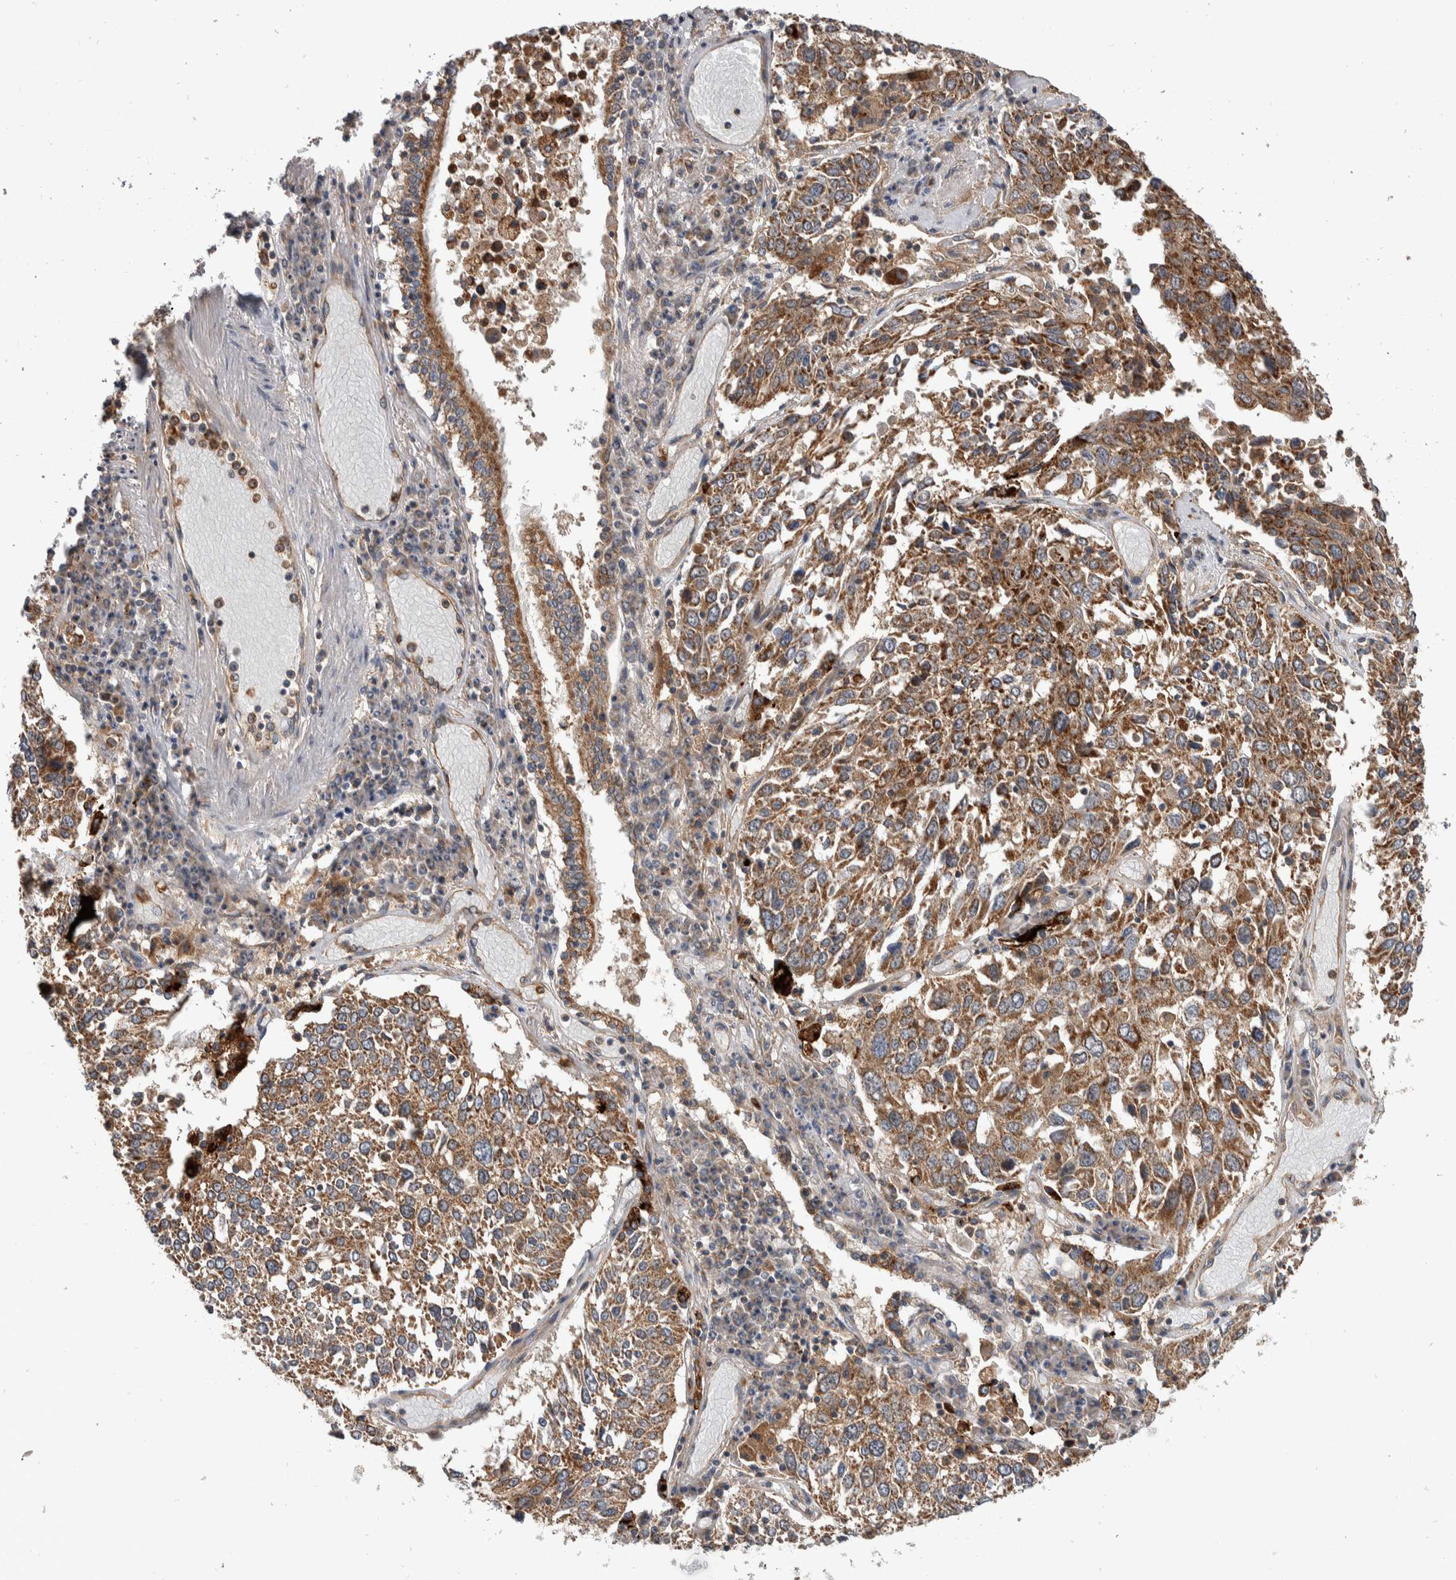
{"staining": {"intensity": "moderate", "quantity": ">75%", "location": "cytoplasmic/membranous"}, "tissue": "lung cancer", "cell_type": "Tumor cells", "image_type": "cancer", "snomed": [{"axis": "morphology", "description": "Squamous cell carcinoma, NOS"}, {"axis": "topography", "description": "Lung"}], "caption": "An image showing moderate cytoplasmic/membranous positivity in approximately >75% of tumor cells in lung cancer, as visualized by brown immunohistochemical staining.", "gene": "SDCBP", "patient": {"sex": "male", "age": 65}}